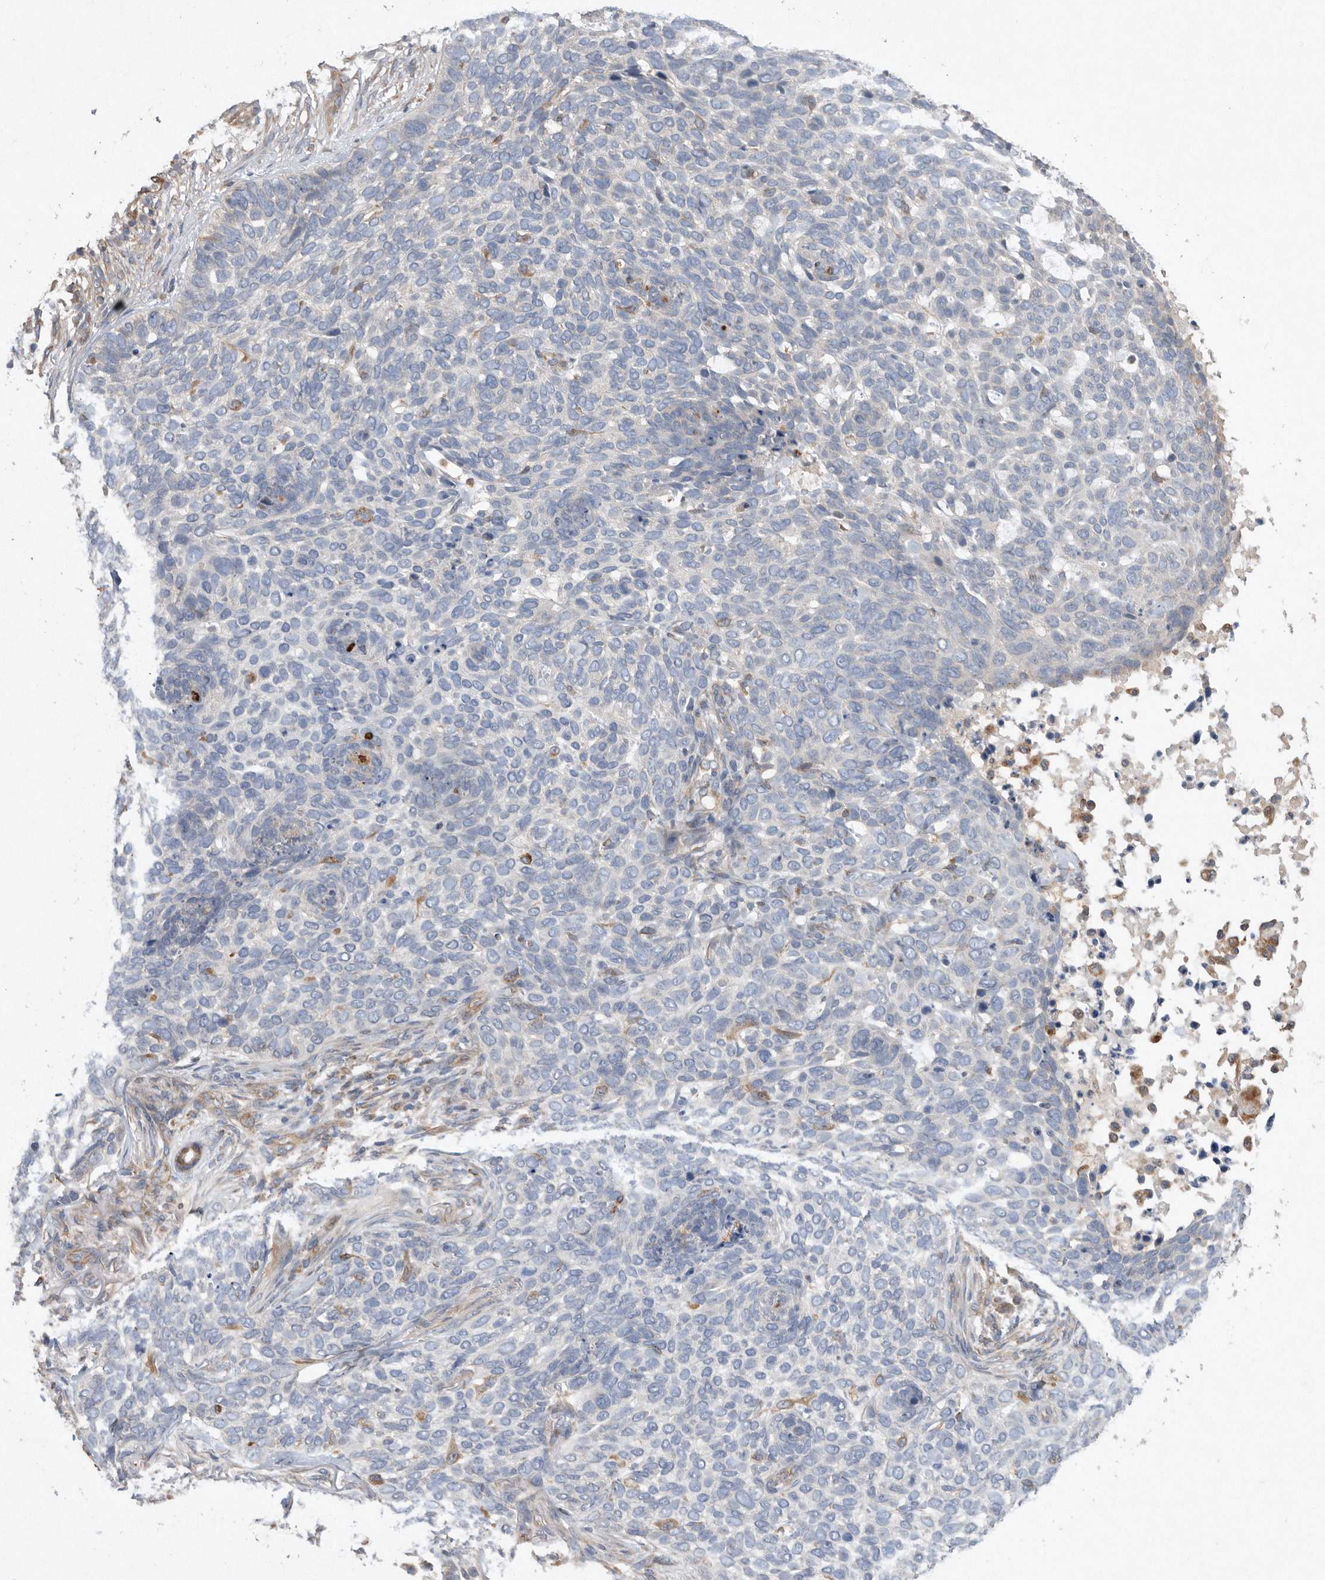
{"staining": {"intensity": "negative", "quantity": "none", "location": "none"}, "tissue": "skin cancer", "cell_type": "Tumor cells", "image_type": "cancer", "snomed": [{"axis": "morphology", "description": "Basal cell carcinoma"}, {"axis": "topography", "description": "Skin"}], "caption": "Tumor cells are negative for brown protein staining in skin basal cell carcinoma.", "gene": "PON2", "patient": {"sex": "female", "age": 64}}